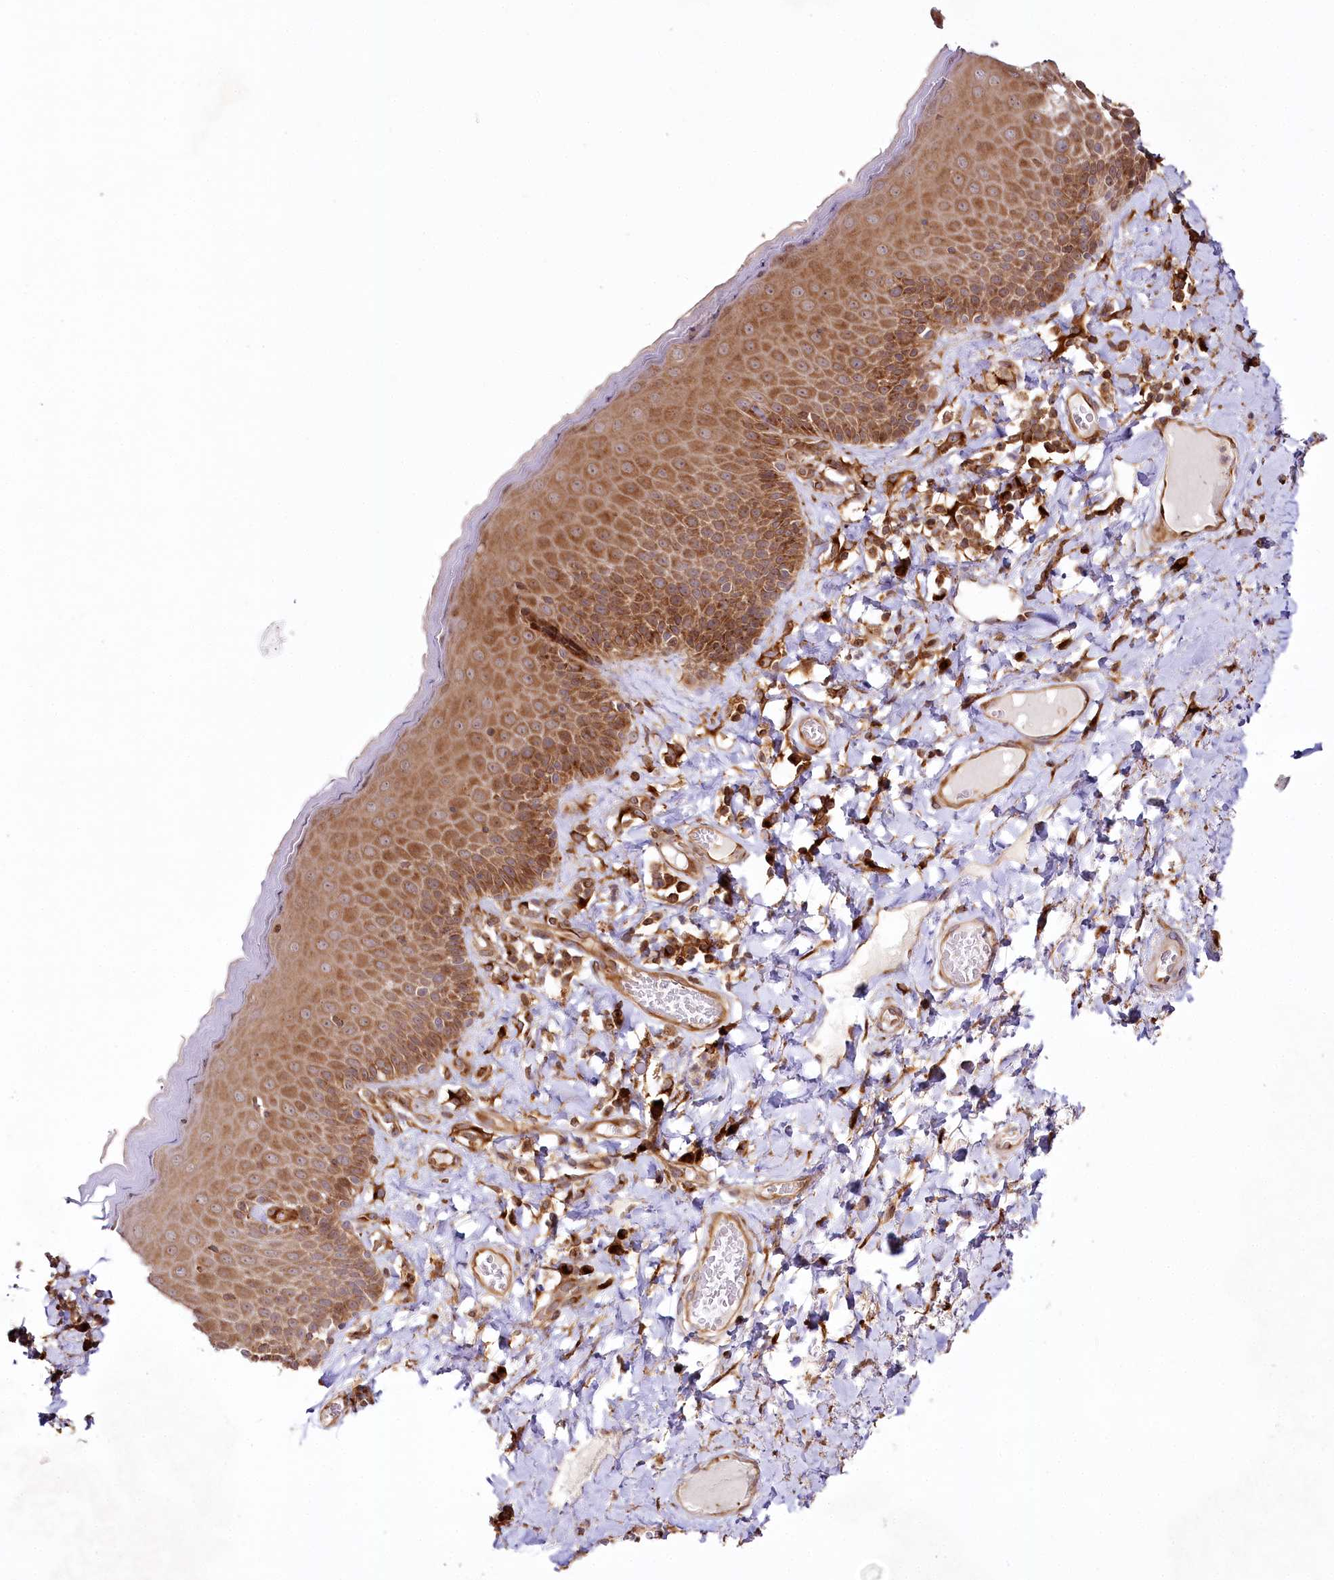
{"staining": {"intensity": "moderate", "quantity": ">75%", "location": "cytoplasmic/membranous"}, "tissue": "skin", "cell_type": "Epidermal cells", "image_type": "normal", "snomed": [{"axis": "morphology", "description": "Normal tissue, NOS"}, {"axis": "topography", "description": "Anal"}], "caption": "Immunohistochemical staining of normal human skin exhibits moderate cytoplasmic/membranous protein positivity in about >75% of epidermal cells.", "gene": "COPG1", "patient": {"sex": "male", "age": 69}}